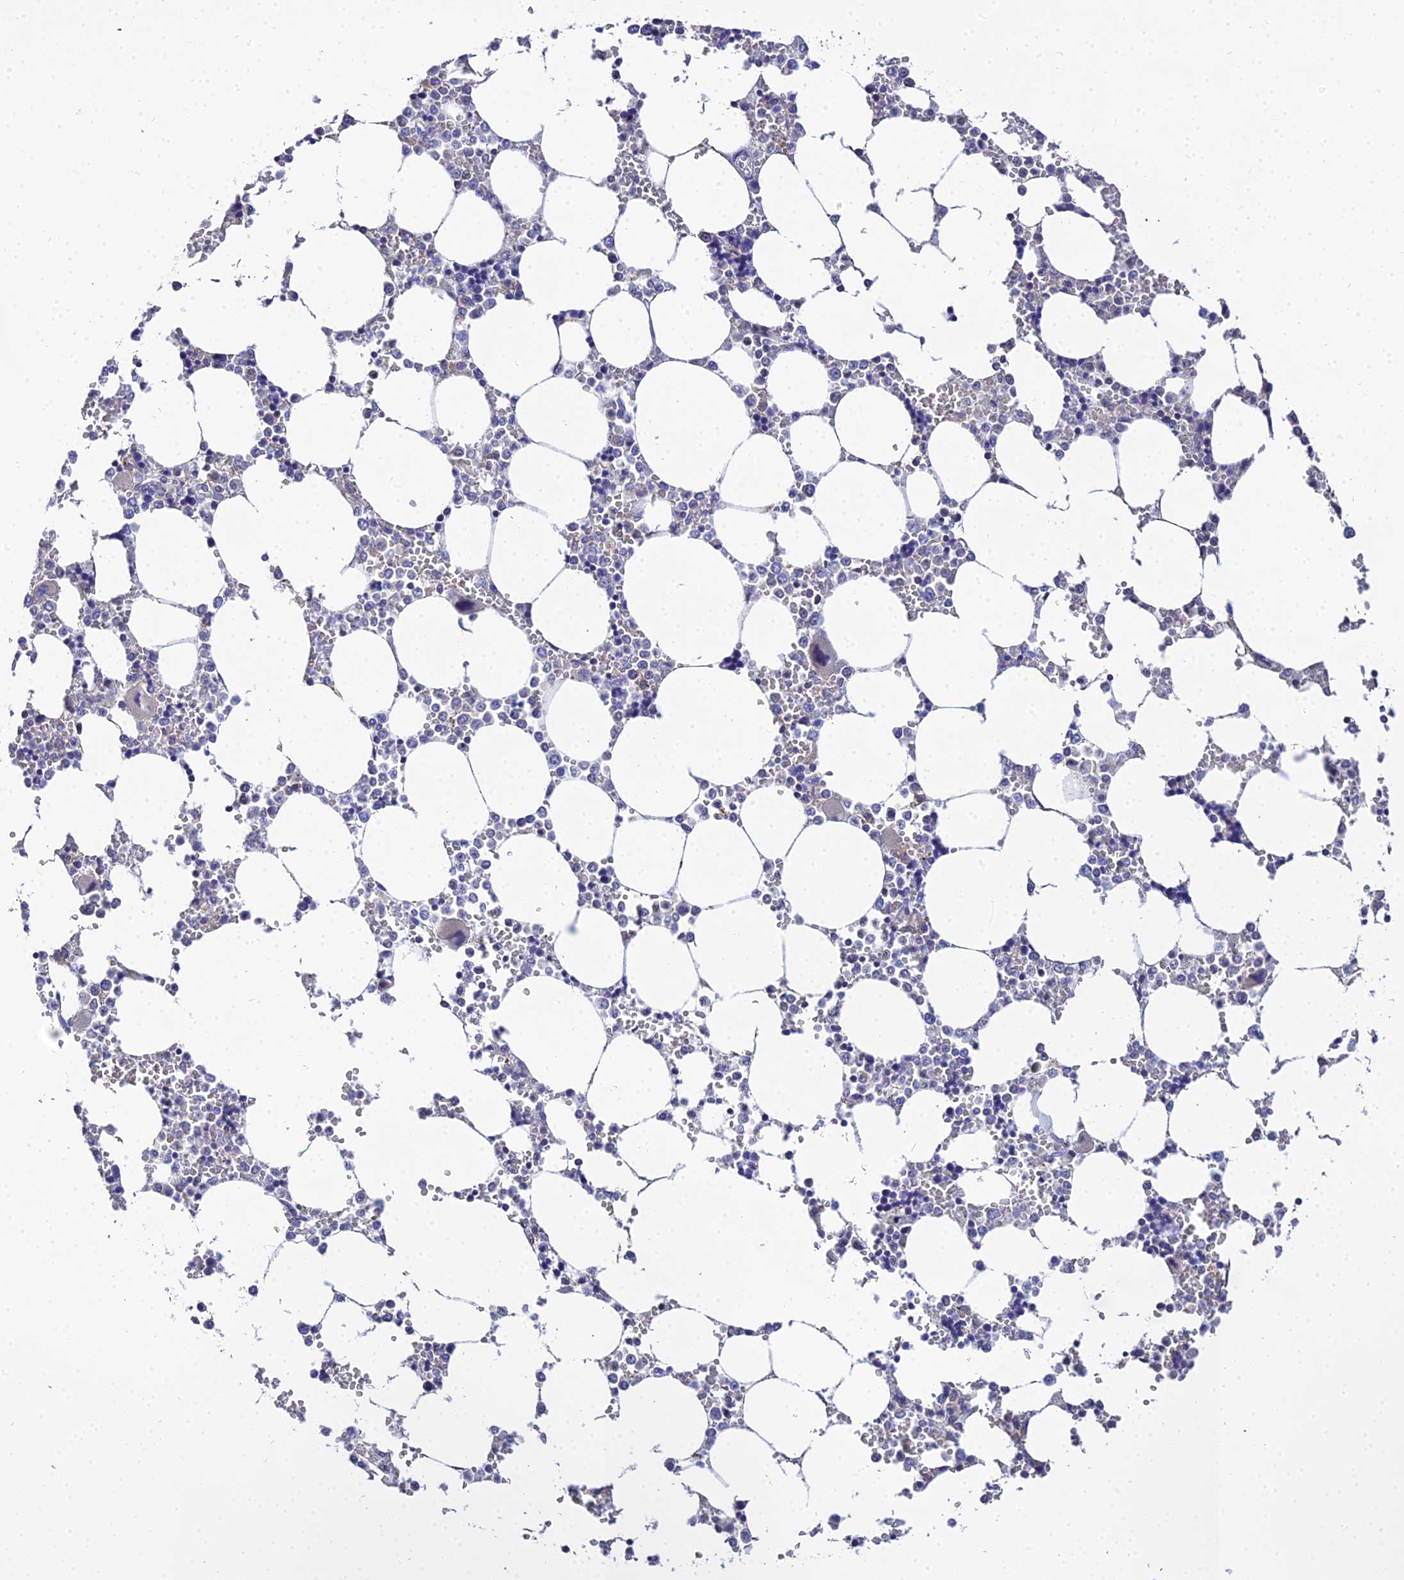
{"staining": {"intensity": "negative", "quantity": "none", "location": "none"}, "tissue": "bone marrow", "cell_type": "Hematopoietic cells", "image_type": "normal", "snomed": [{"axis": "morphology", "description": "Normal tissue, NOS"}, {"axis": "topography", "description": "Bone marrow"}], "caption": "A micrograph of bone marrow stained for a protein demonstrates no brown staining in hematopoietic cells.", "gene": "ZXDA", "patient": {"sex": "male", "age": 64}}